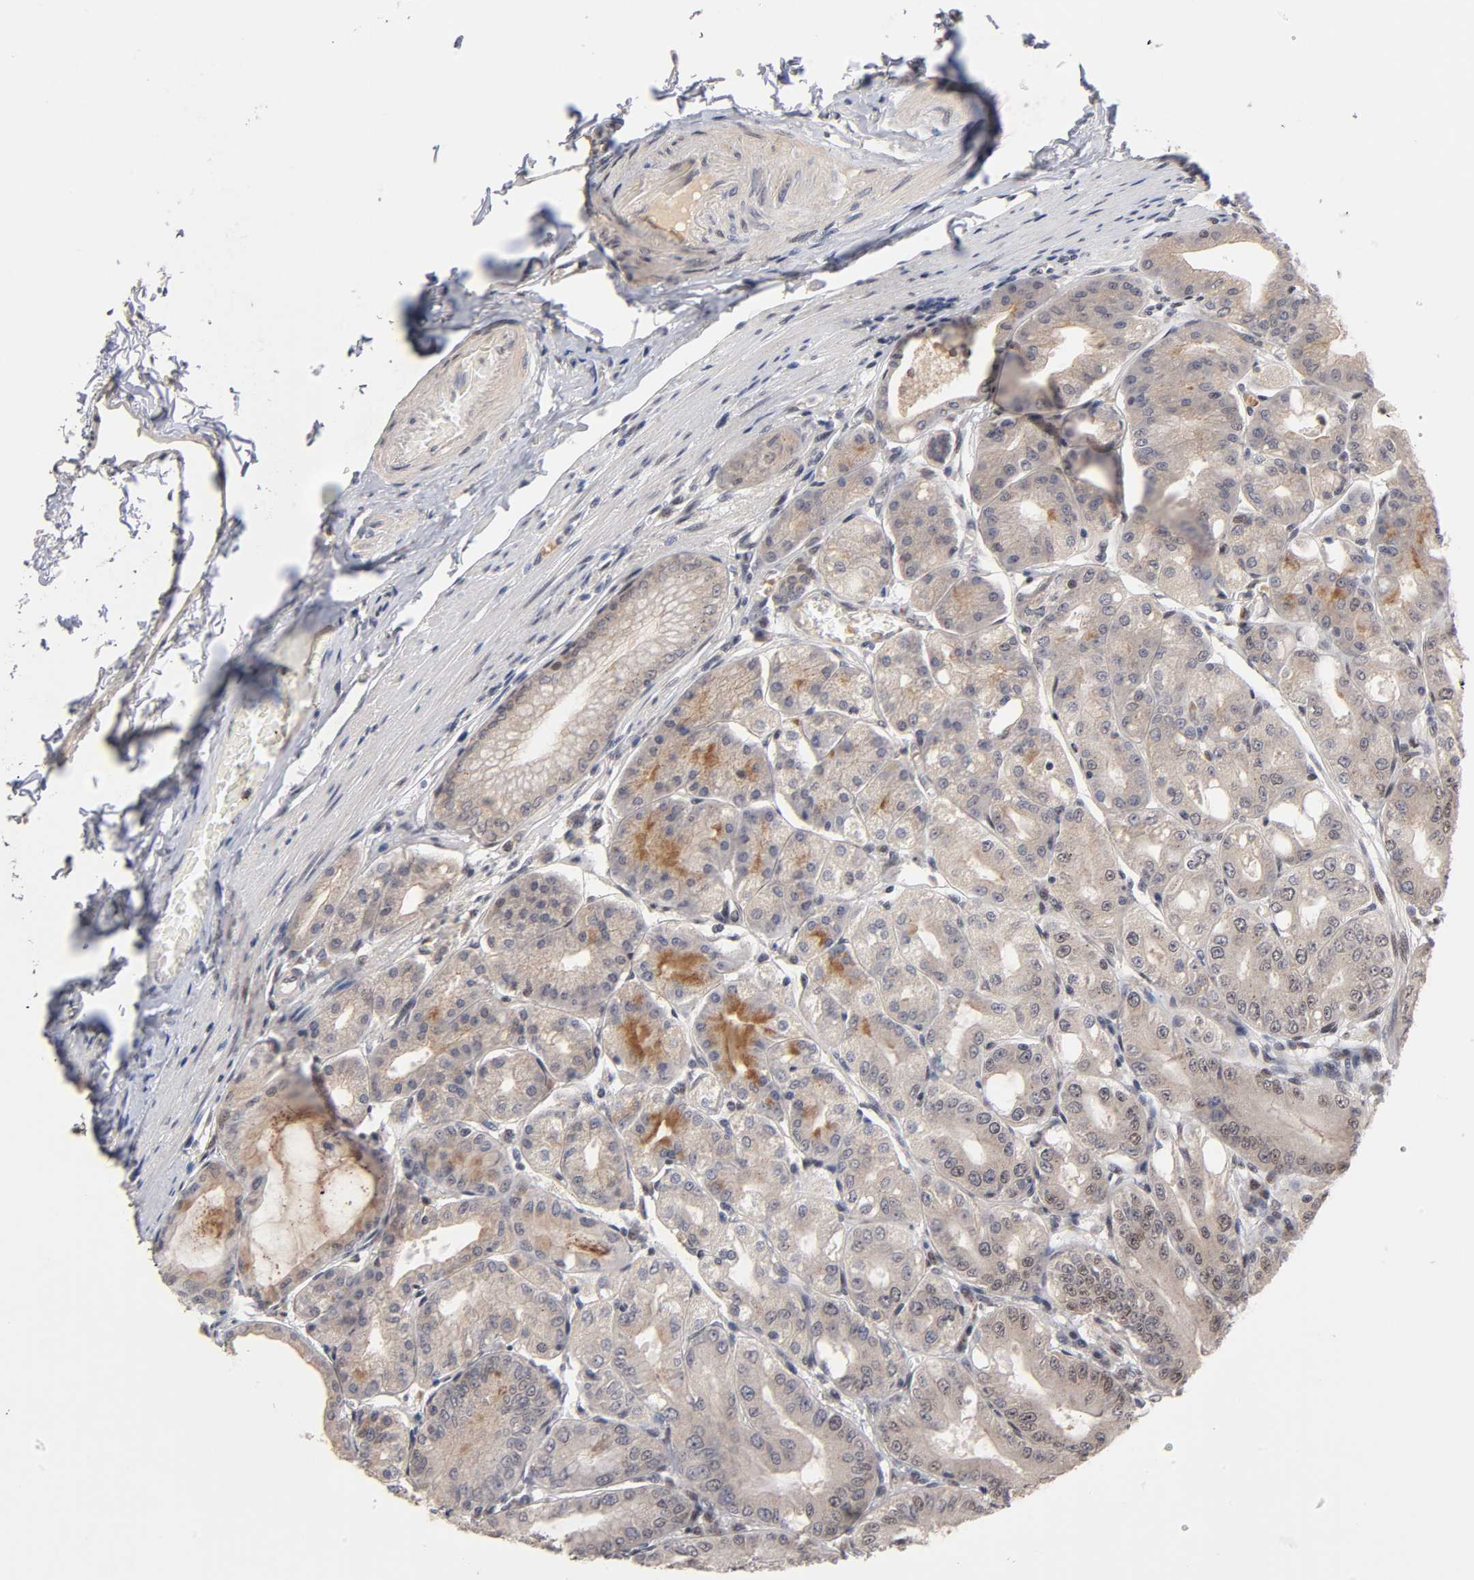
{"staining": {"intensity": "moderate", "quantity": ">75%", "location": "cytoplasmic/membranous,nuclear"}, "tissue": "stomach", "cell_type": "Glandular cells", "image_type": "normal", "snomed": [{"axis": "morphology", "description": "Normal tissue, NOS"}, {"axis": "topography", "description": "Stomach, lower"}], "caption": "Immunohistochemistry (IHC) of benign stomach exhibits medium levels of moderate cytoplasmic/membranous,nuclear expression in about >75% of glandular cells.", "gene": "EP300", "patient": {"sex": "male", "age": 71}}